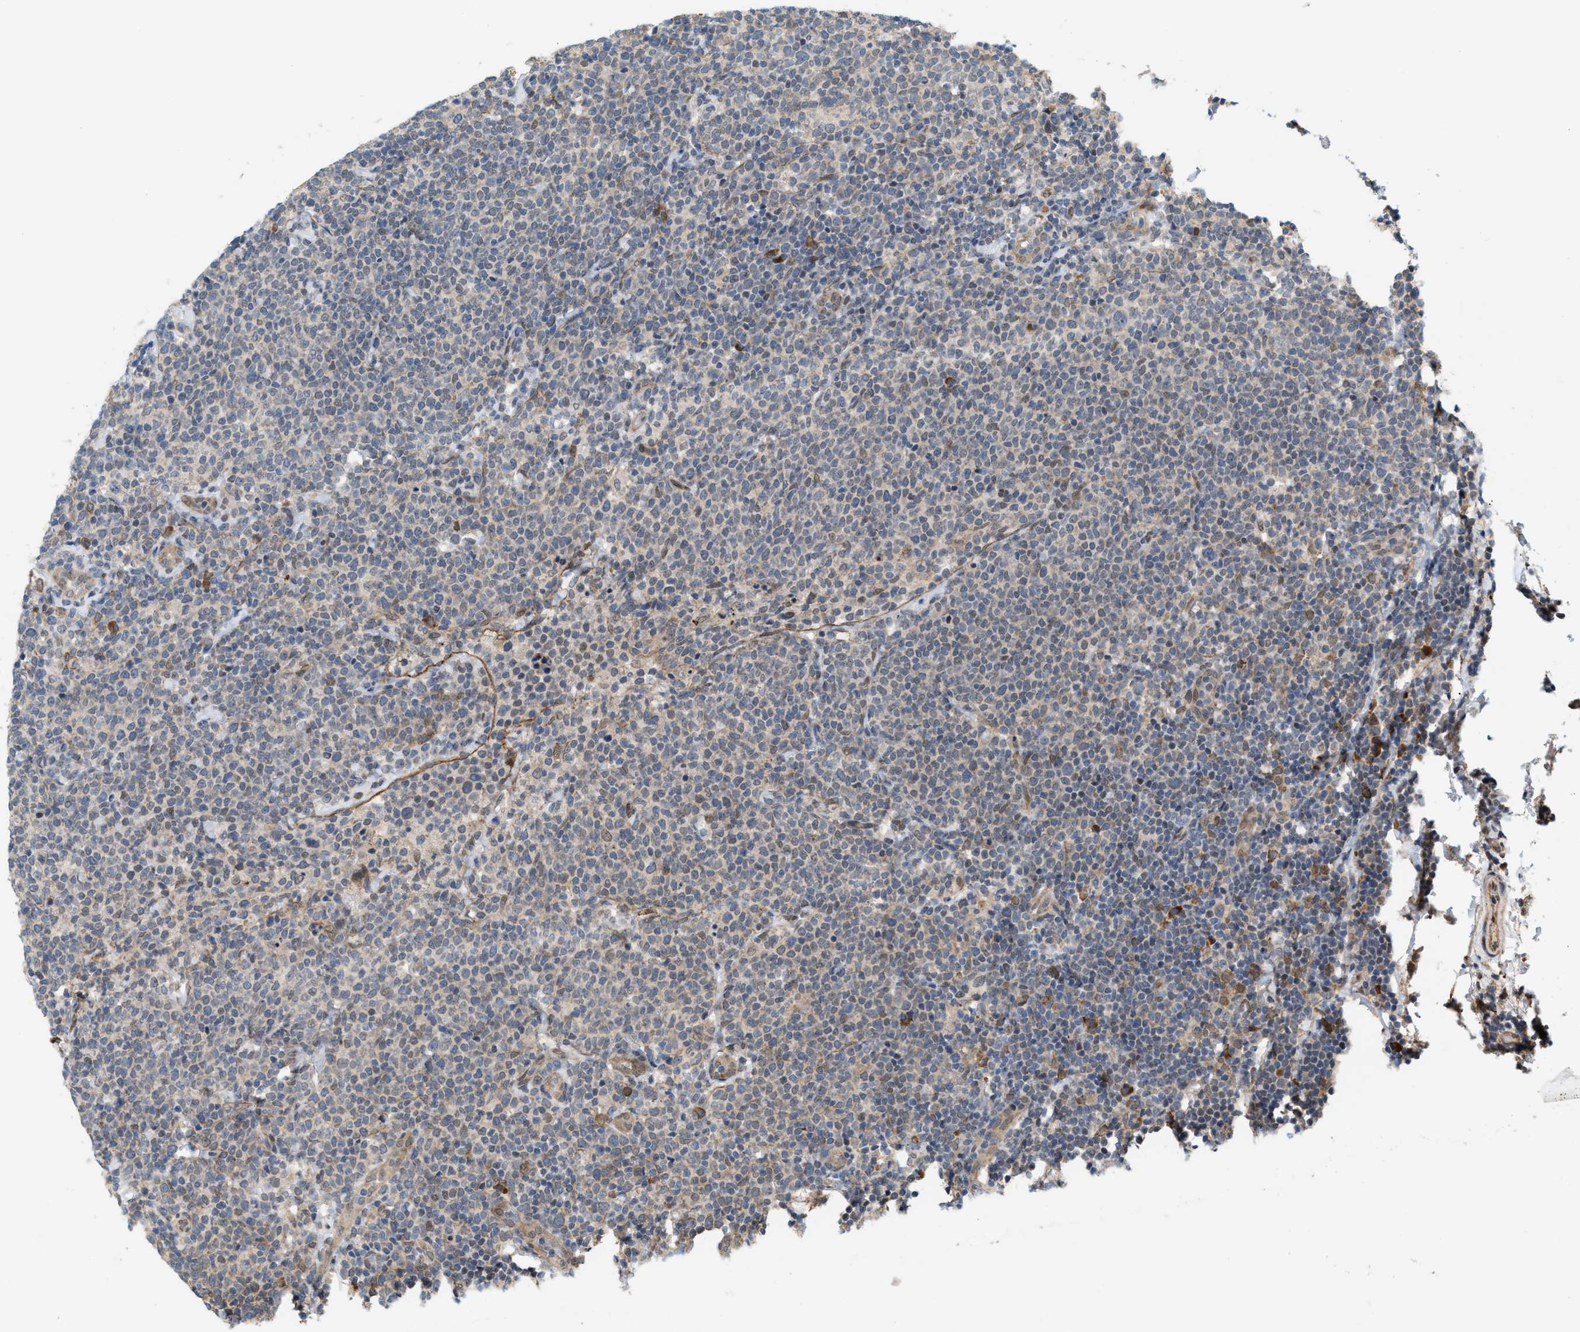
{"staining": {"intensity": "weak", "quantity": "25%-75%", "location": "cytoplasmic/membranous"}, "tissue": "lymphoma", "cell_type": "Tumor cells", "image_type": "cancer", "snomed": [{"axis": "morphology", "description": "Malignant lymphoma, non-Hodgkin's type, High grade"}, {"axis": "topography", "description": "Lymph node"}], "caption": "Protein staining shows weak cytoplasmic/membranous positivity in about 25%-75% of tumor cells in lymphoma. (Brightfield microscopy of DAB IHC at high magnification).", "gene": "MFSD6", "patient": {"sex": "male", "age": 61}}